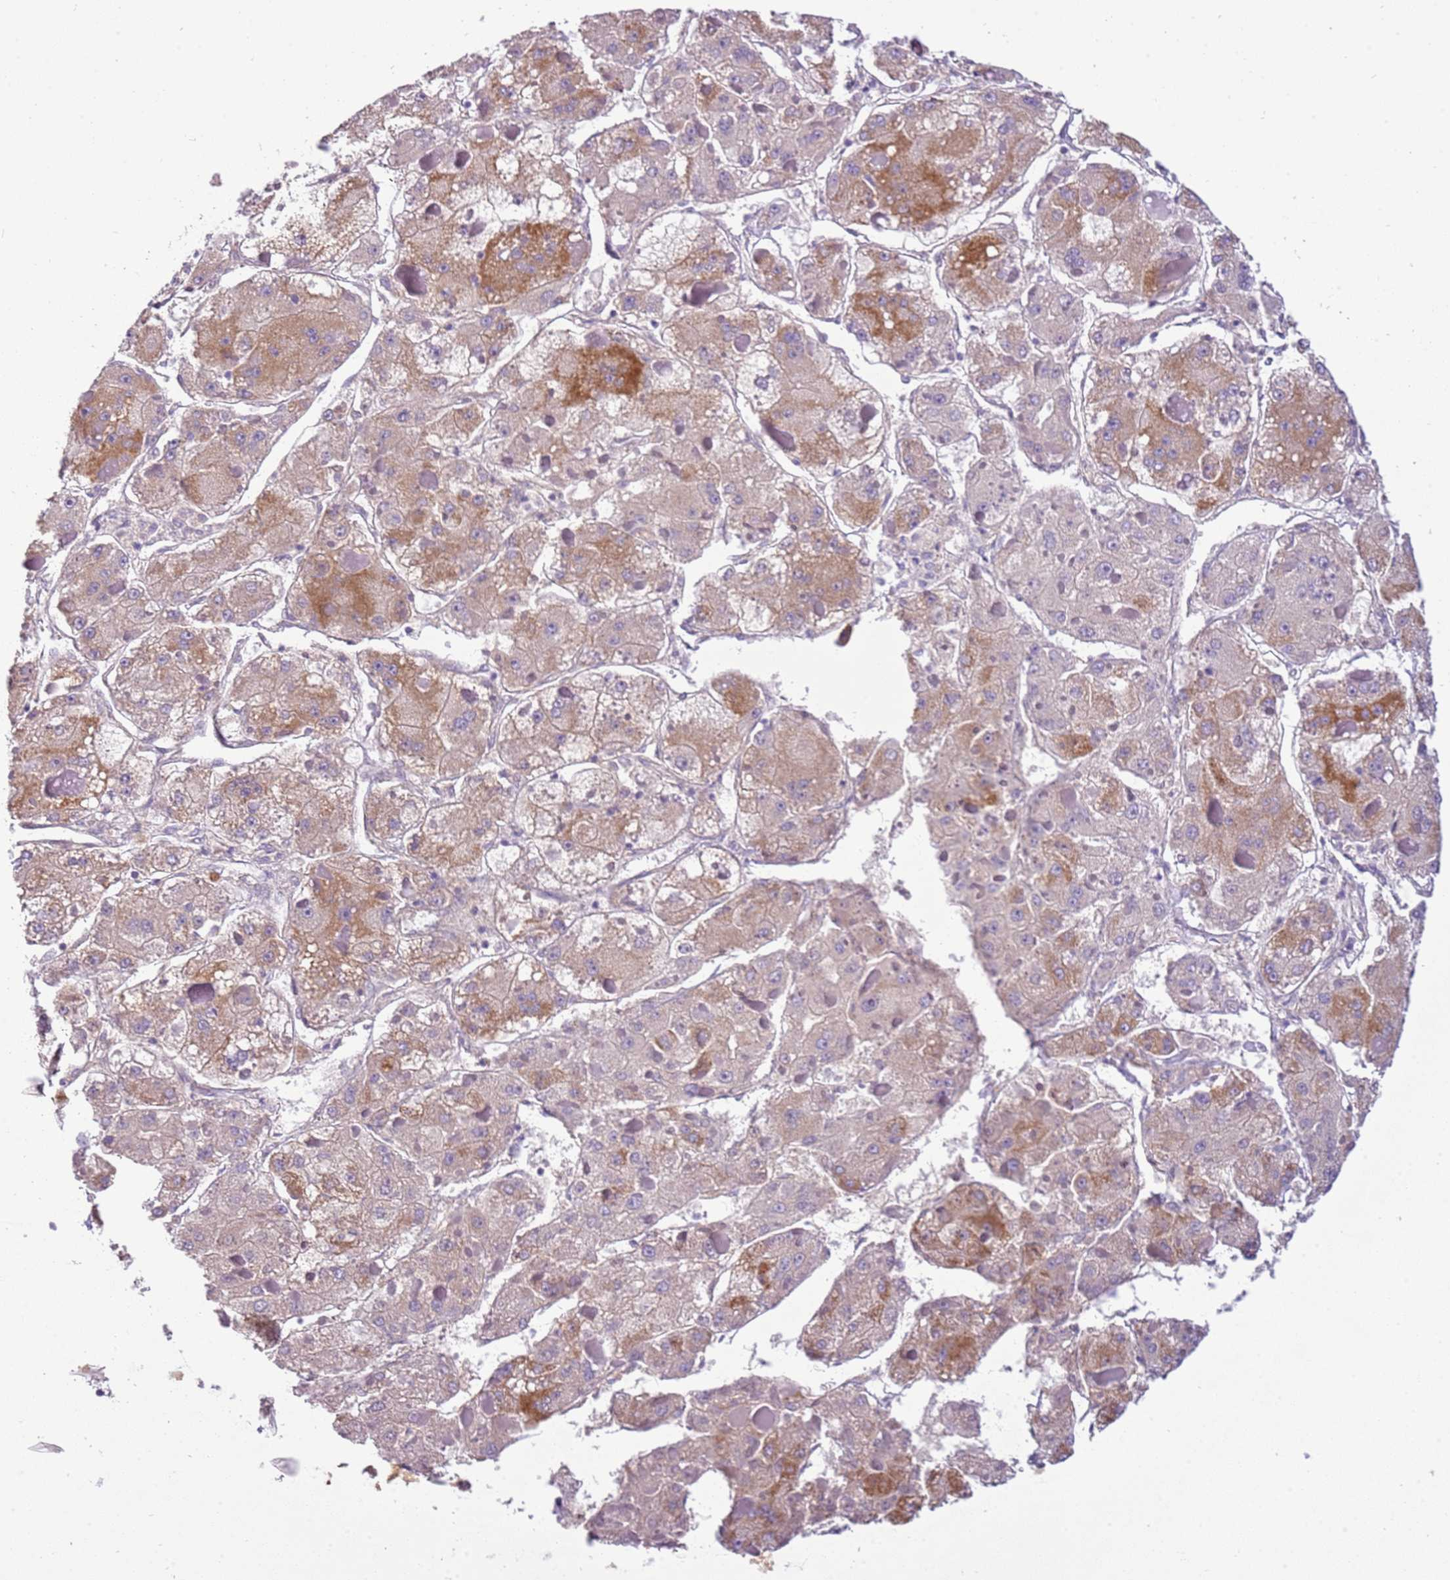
{"staining": {"intensity": "moderate", "quantity": "<25%", "location": "cytoplasmic/membranous"}, "tissue": "liver cancer", "cell_type": "Tumor cells", "image_type": "cancer", "snomed": [{"axis": "morphology", "description": "Carcinoma, Hepatocellular, NOS"}, {"axis": "topography", "description": "Liver"}], "caption": "A micrograph of human liver hepatocellular carcinoma stained for a protein exhibits moderate cytoplasmic/membranous brown staining in tumor cells. Immunohistochemistry (ihc) stains the protein in brown and the nuclei are stained blue.", "gene": "FAM120C", "patient": {"sex": "female", "age": 73}}